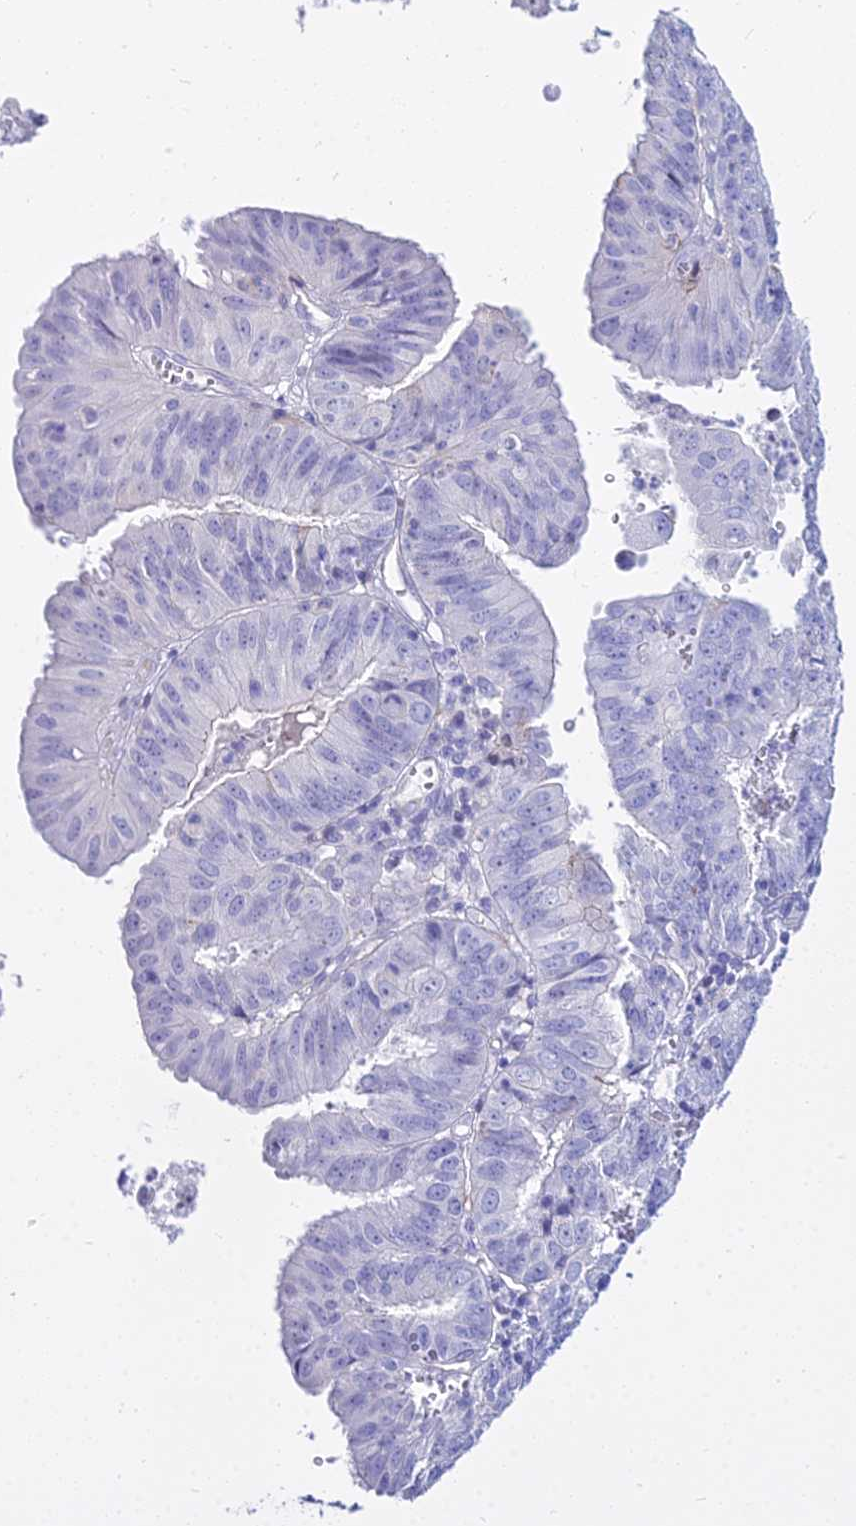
{"staining": {"intensity": "negative", "quantity": "none", "location": "none"}, "tissue": "endometrial cancer", "cell_type": "Tumor cells", "image_type": "cancer", "snomed": [{"axis": "morphology", "description": "Adenocarcinoma, NOS"}, {"axis": "topography", "description": "Endometrium"}], "caption": "Protein analysis of endometrial adenocarcinoma exhibits no significant expression in tumor cells.", "gene": "DLX1", "patient": {"sex": "female", "age": 56}}